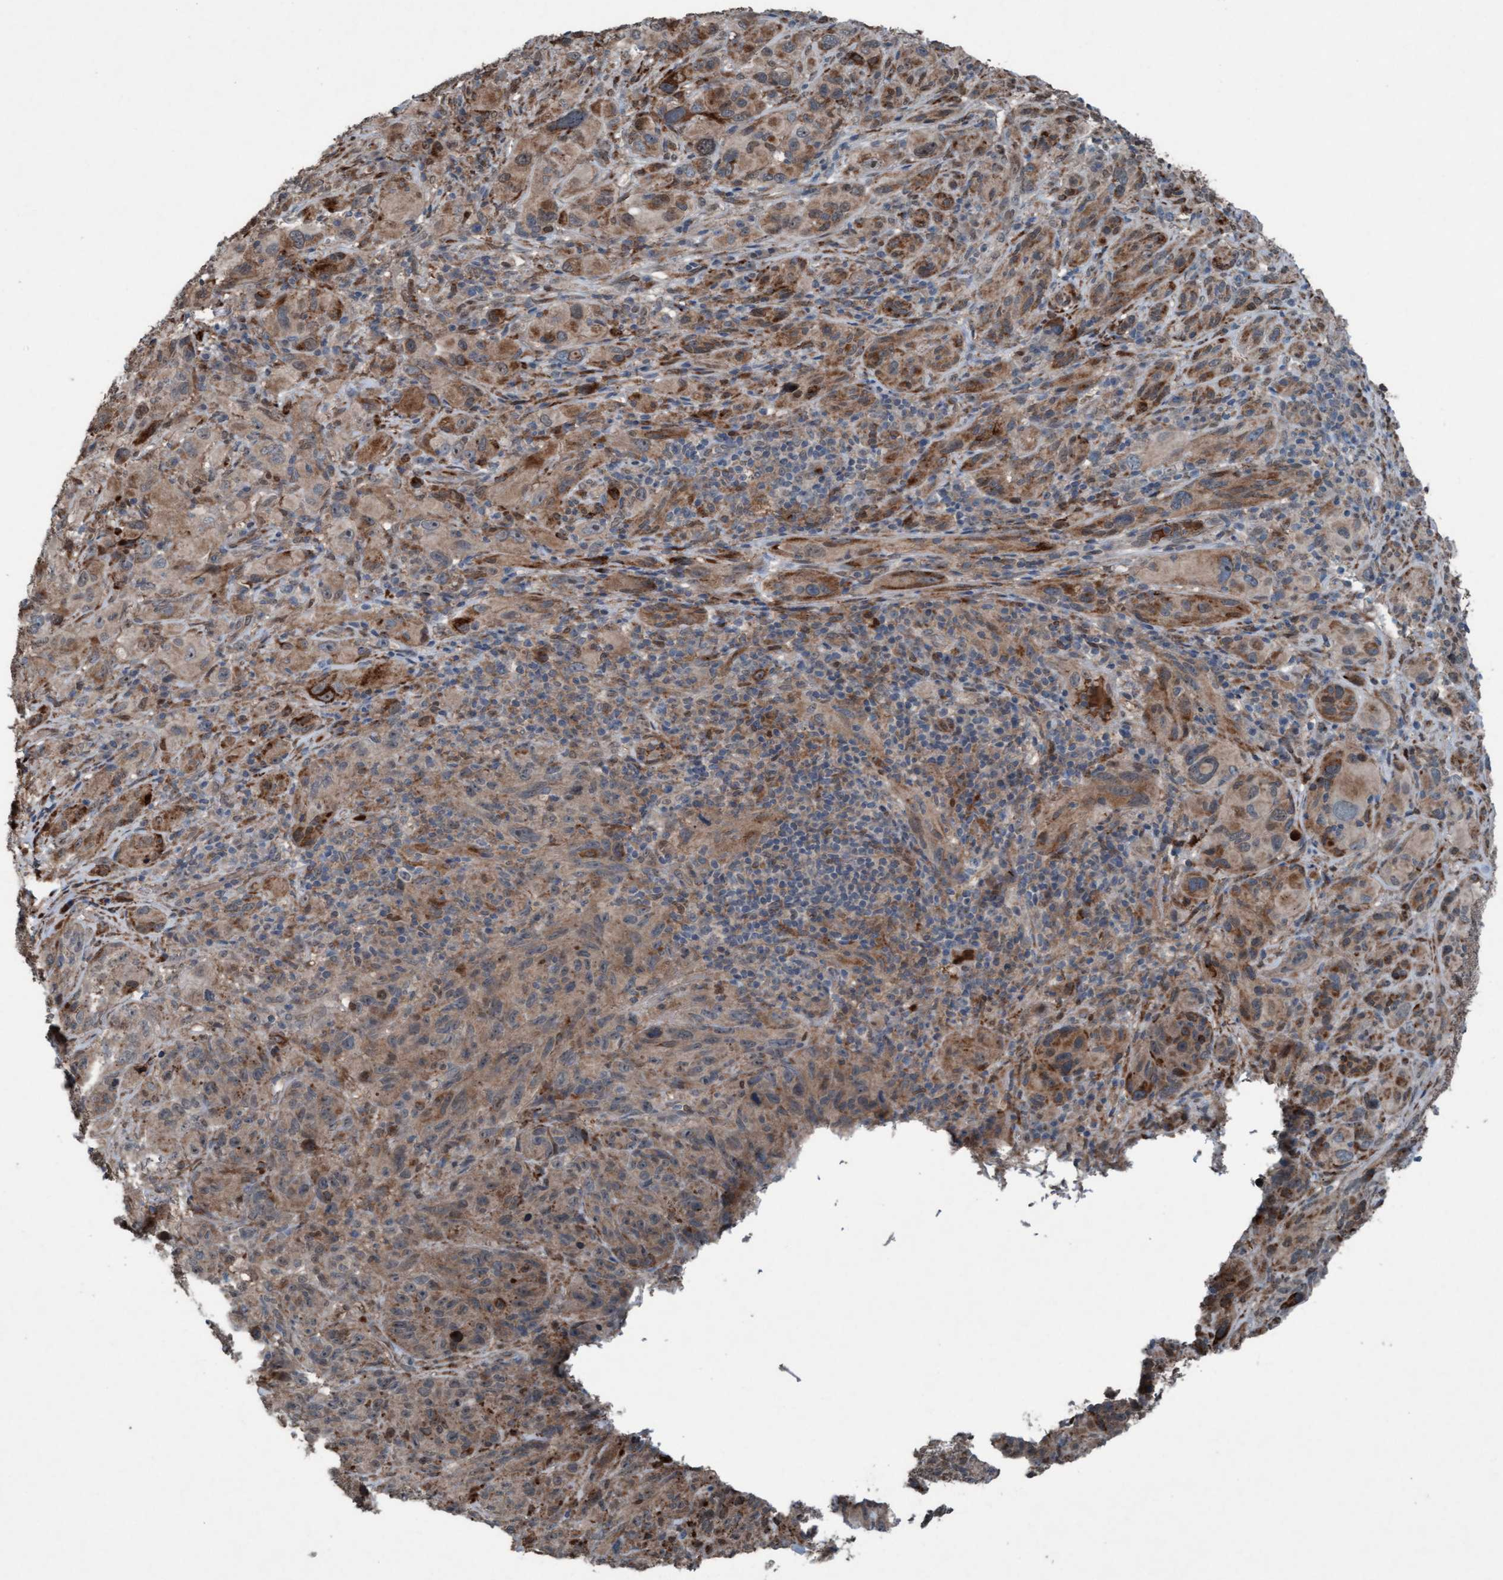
{"staining": {"intensity": "weak", "quantity": ">75%", "location": "cytoplasmic/membranous"}, "tissue": "melanoma", "cell_type": "Tumor cells", "image_type": "cancer", "snomed": [{"axis": "morphology", "description": "Malignant melanoma, NOS"}, {"axis": "topography", "description": "Skin of head"}], "caption": "DAB immunohistochemical staining of human melanoma reveals weak cytoplasmic/membranous protein positivity in approximately >75% of tumor cells.", "gene": "PLXNB2", "patient": {"sex": "male", "age": 96}}